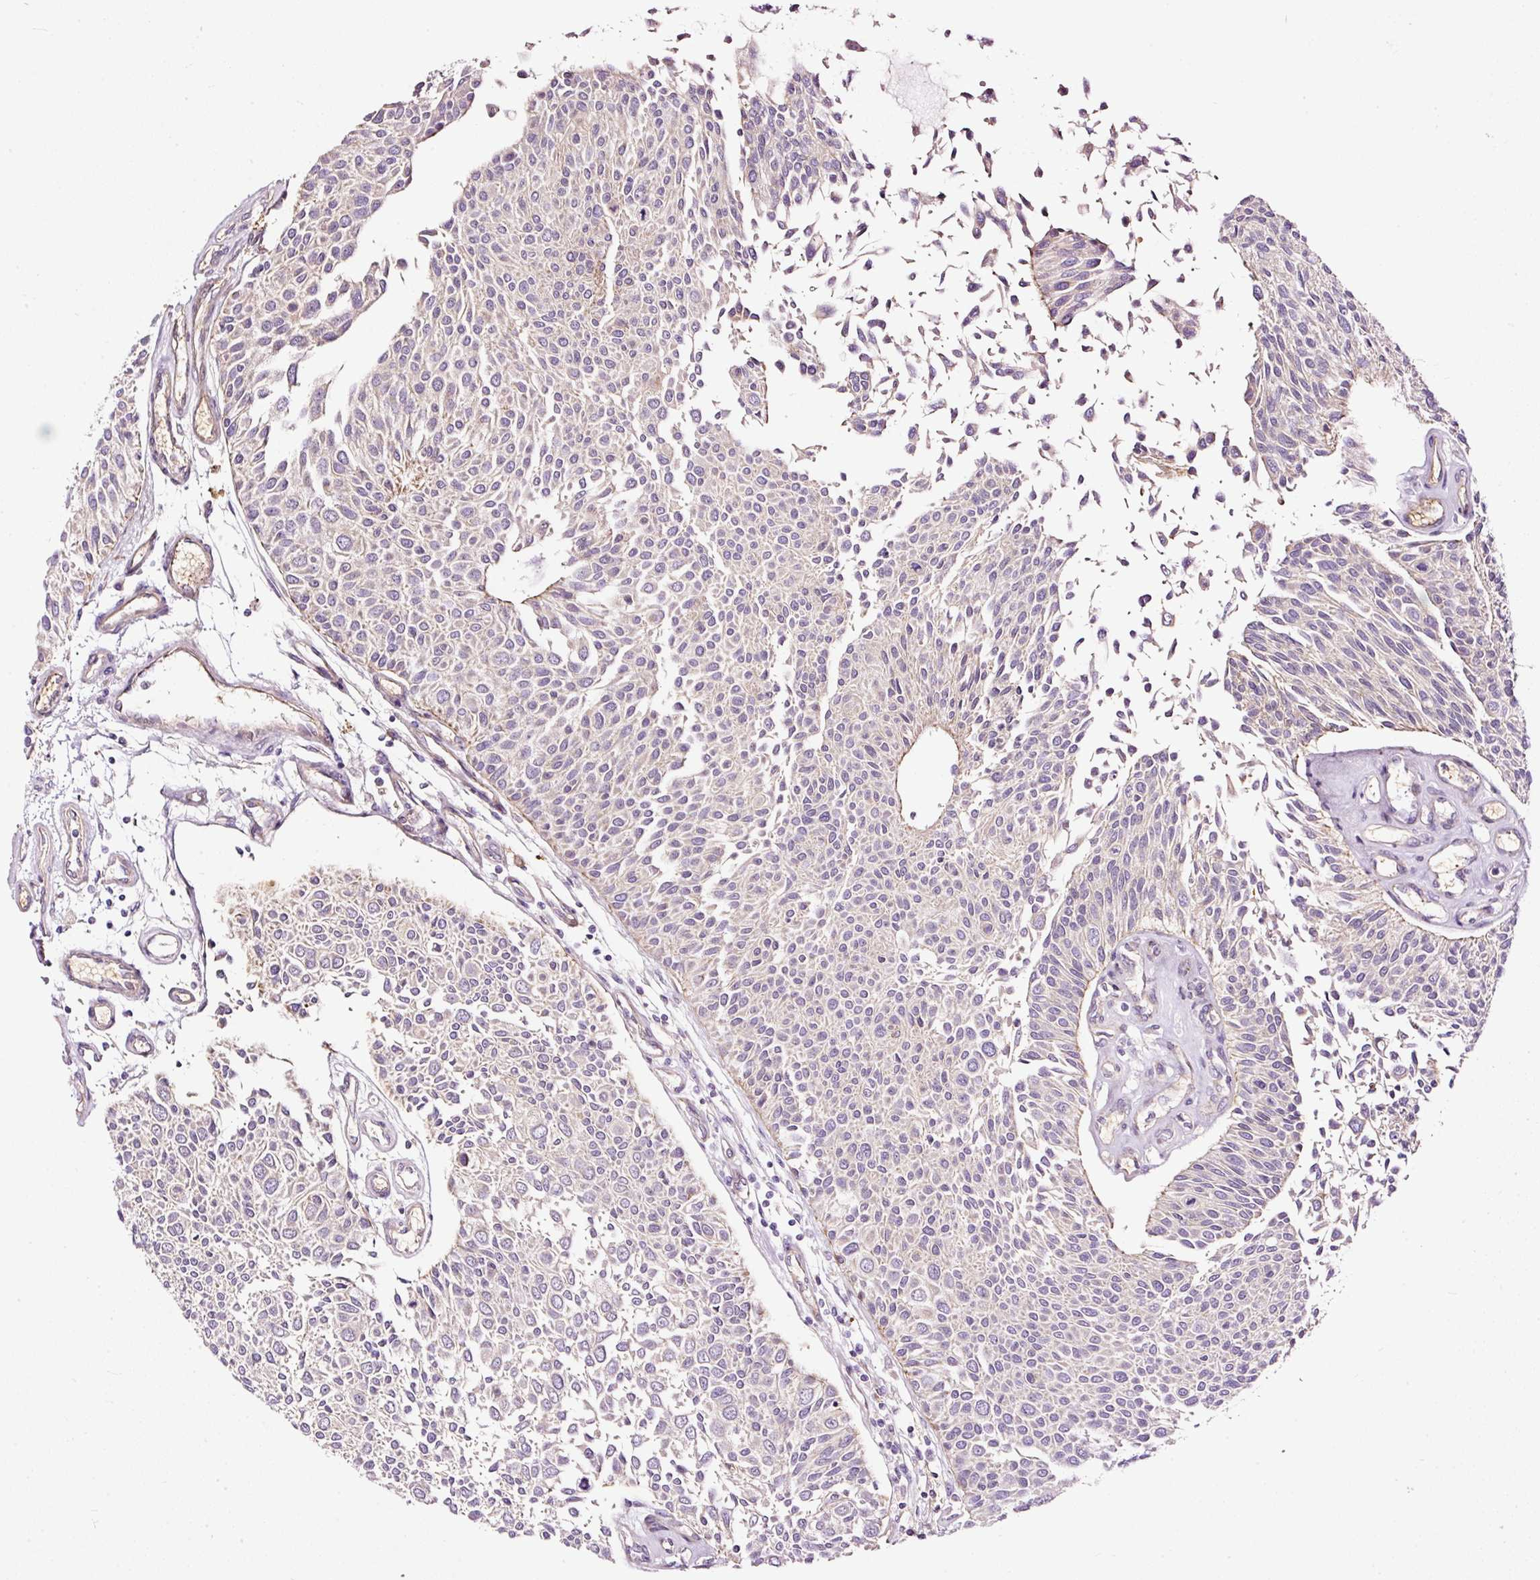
{"staining": {"intensity": "negative", "quantity": "none", "location": "none"}, "tissue": "urothelial cancer", "cell_type": "Tumor cells", "image_type": "cancer", "snomed": [{"axis": "morphology", "description": "Urothelial carcinoma, NOS"}, {"axis": "topography", "description": "Urinary bladder"}], "caption": "DAB immunohistochemical staining of human transitional cell carcinoma demonstrates no significant expression in tumor cells.", "gene": "USHBP1", "patient": {"sex": "male", "age": 55}}